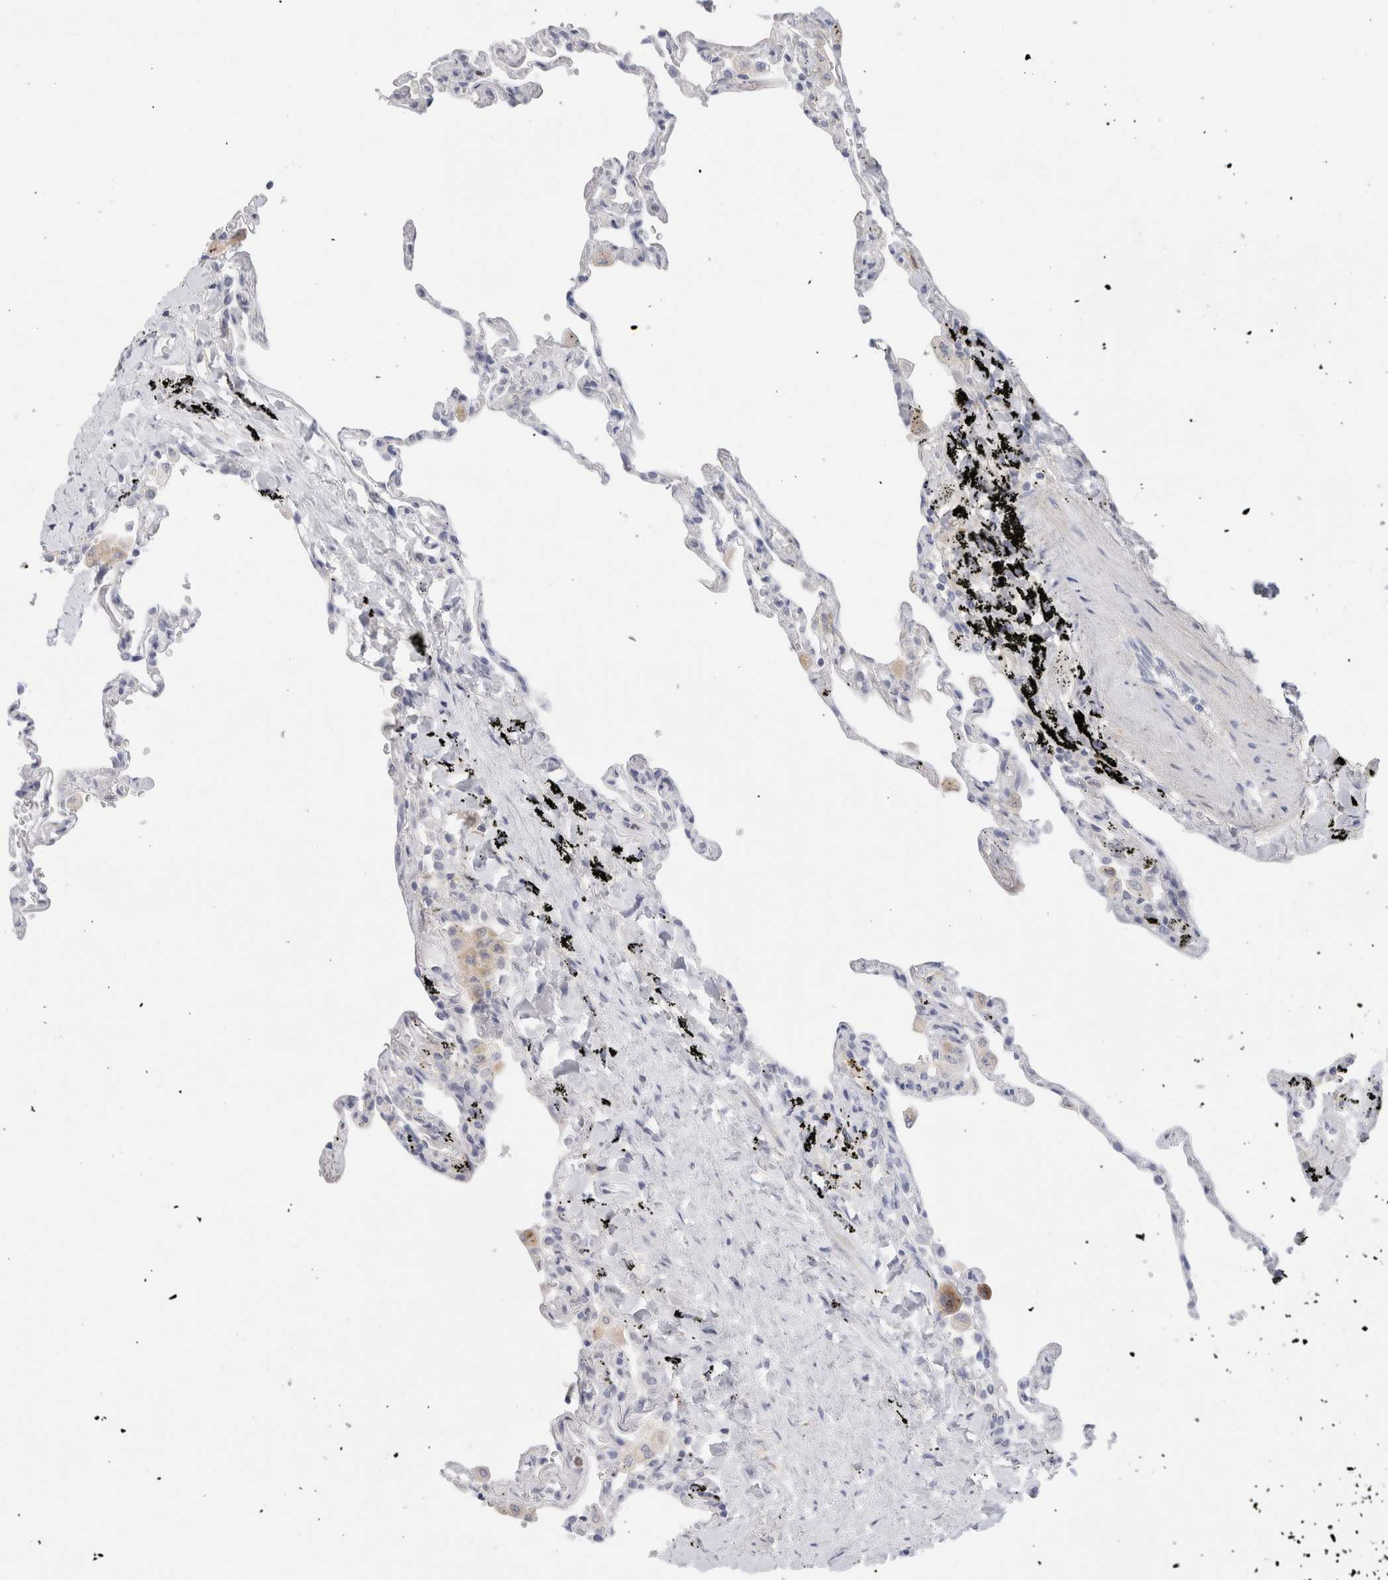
{"staining": {"intensity": "negative", "quantity": "none", "location": "none"}, "tissue": "lung", "cell_type": "Alveolar cells", "image_type": "normal", "snomed": [{"axis": "morphology", "description": "Normal tissue, NOS"}, {"axis": "topography", "description": "Lung"}], "caption": "High magnification brightfield microscopy of unremarkable lung stained with DAB (brown) and counterstained with hematoxylin (blue): alveolar cells show no significant staining.", "gene": "ADAM30", "patient": {"sex": "male", "age": 59}}